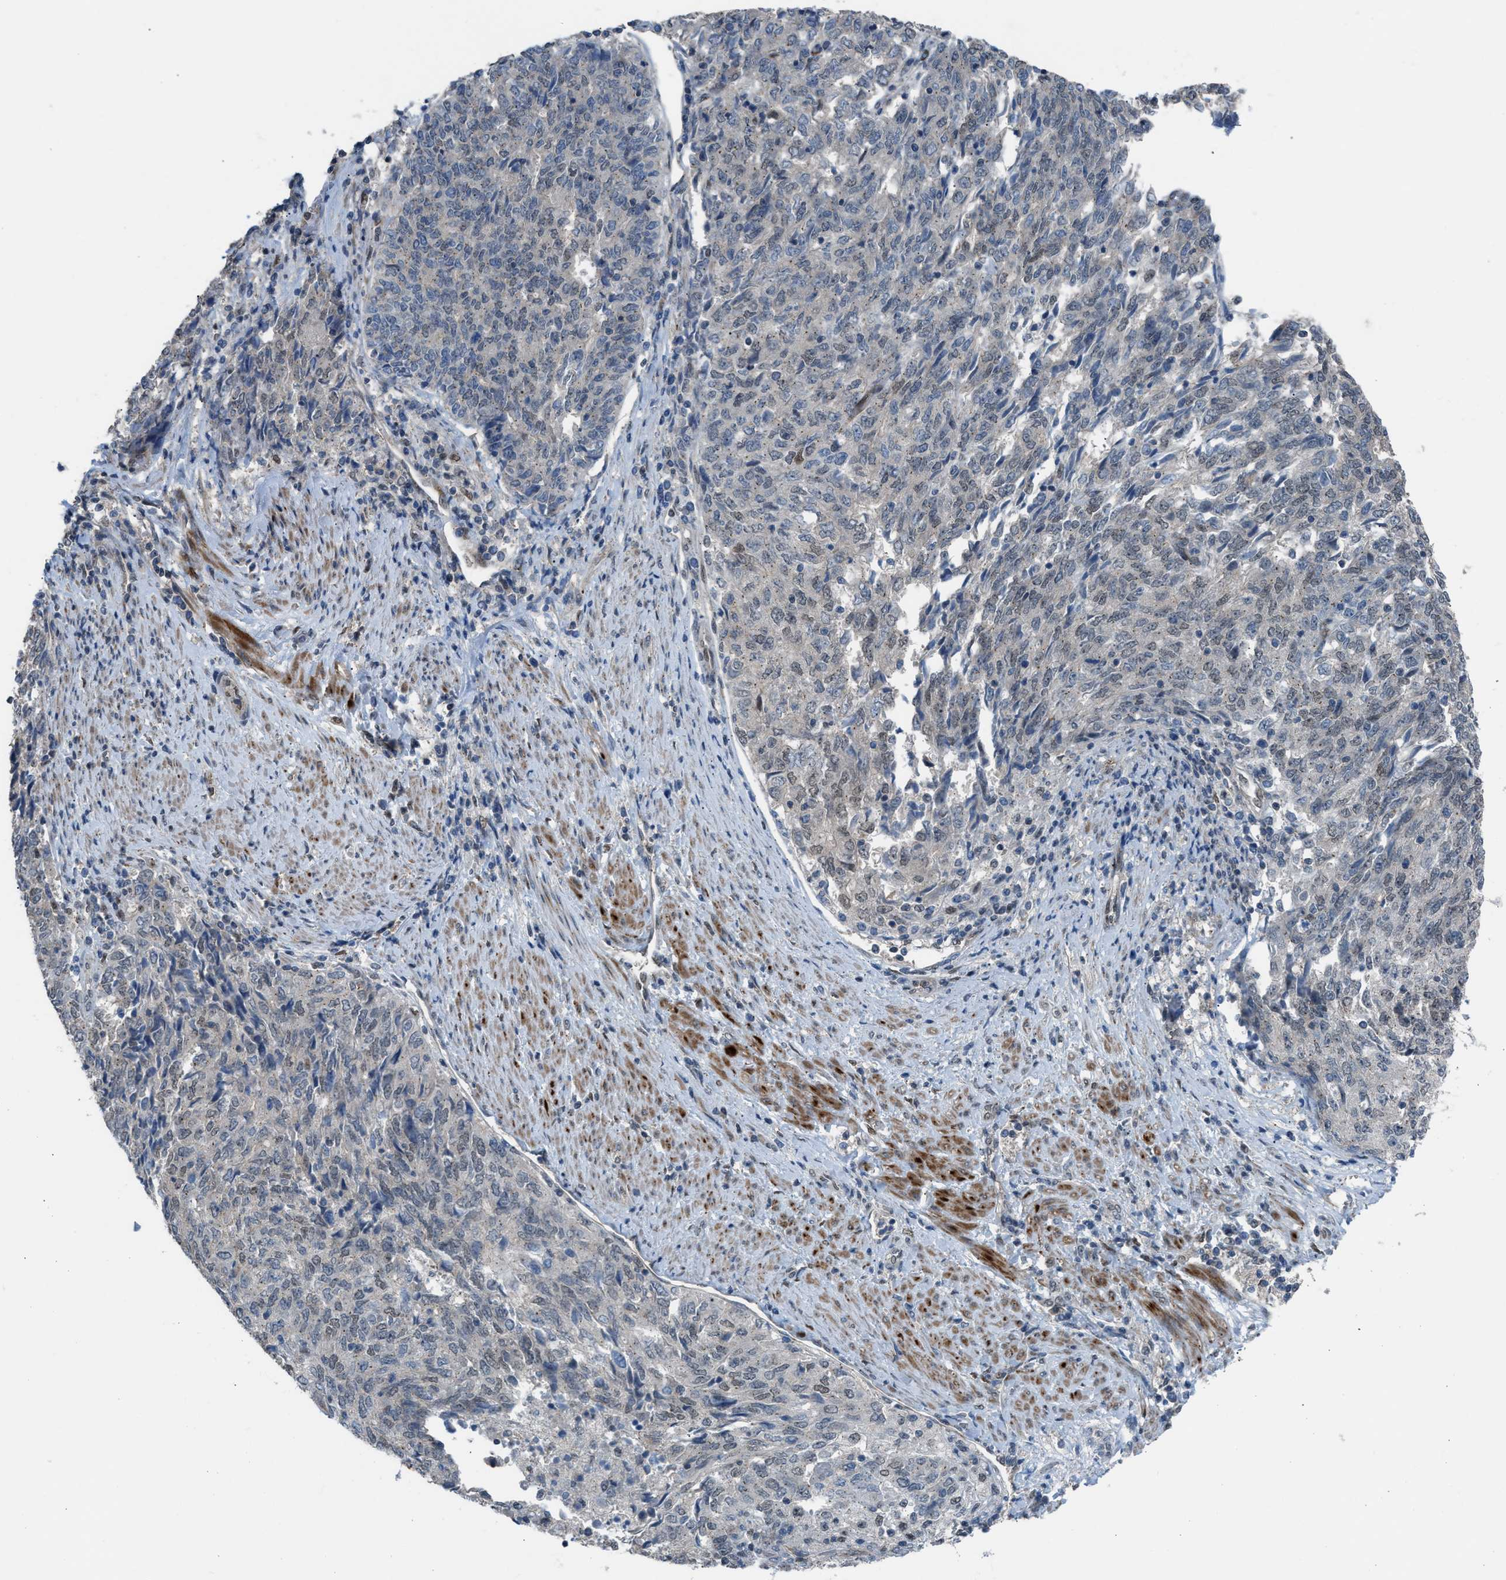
{"staining": {"intensity": "weak", "quantity": "25%-75%", "location": "nuclear"}, "tissue": "endometrial cancer", "cell_type": "Tumor cells", "image_type": "cancer", "snomed": [{"axis": "morphology", "description": "Adenocarcinoma, NOS"}, {"axis": "topography", "description": "Endometrium"}], "caption": "The immunohistochemical stain labels weak nuclear positivity in tumor cells of endometrial cancer tissue.", "gene": "CRTC1", "patient": {"sex": "female", "age": 80}}